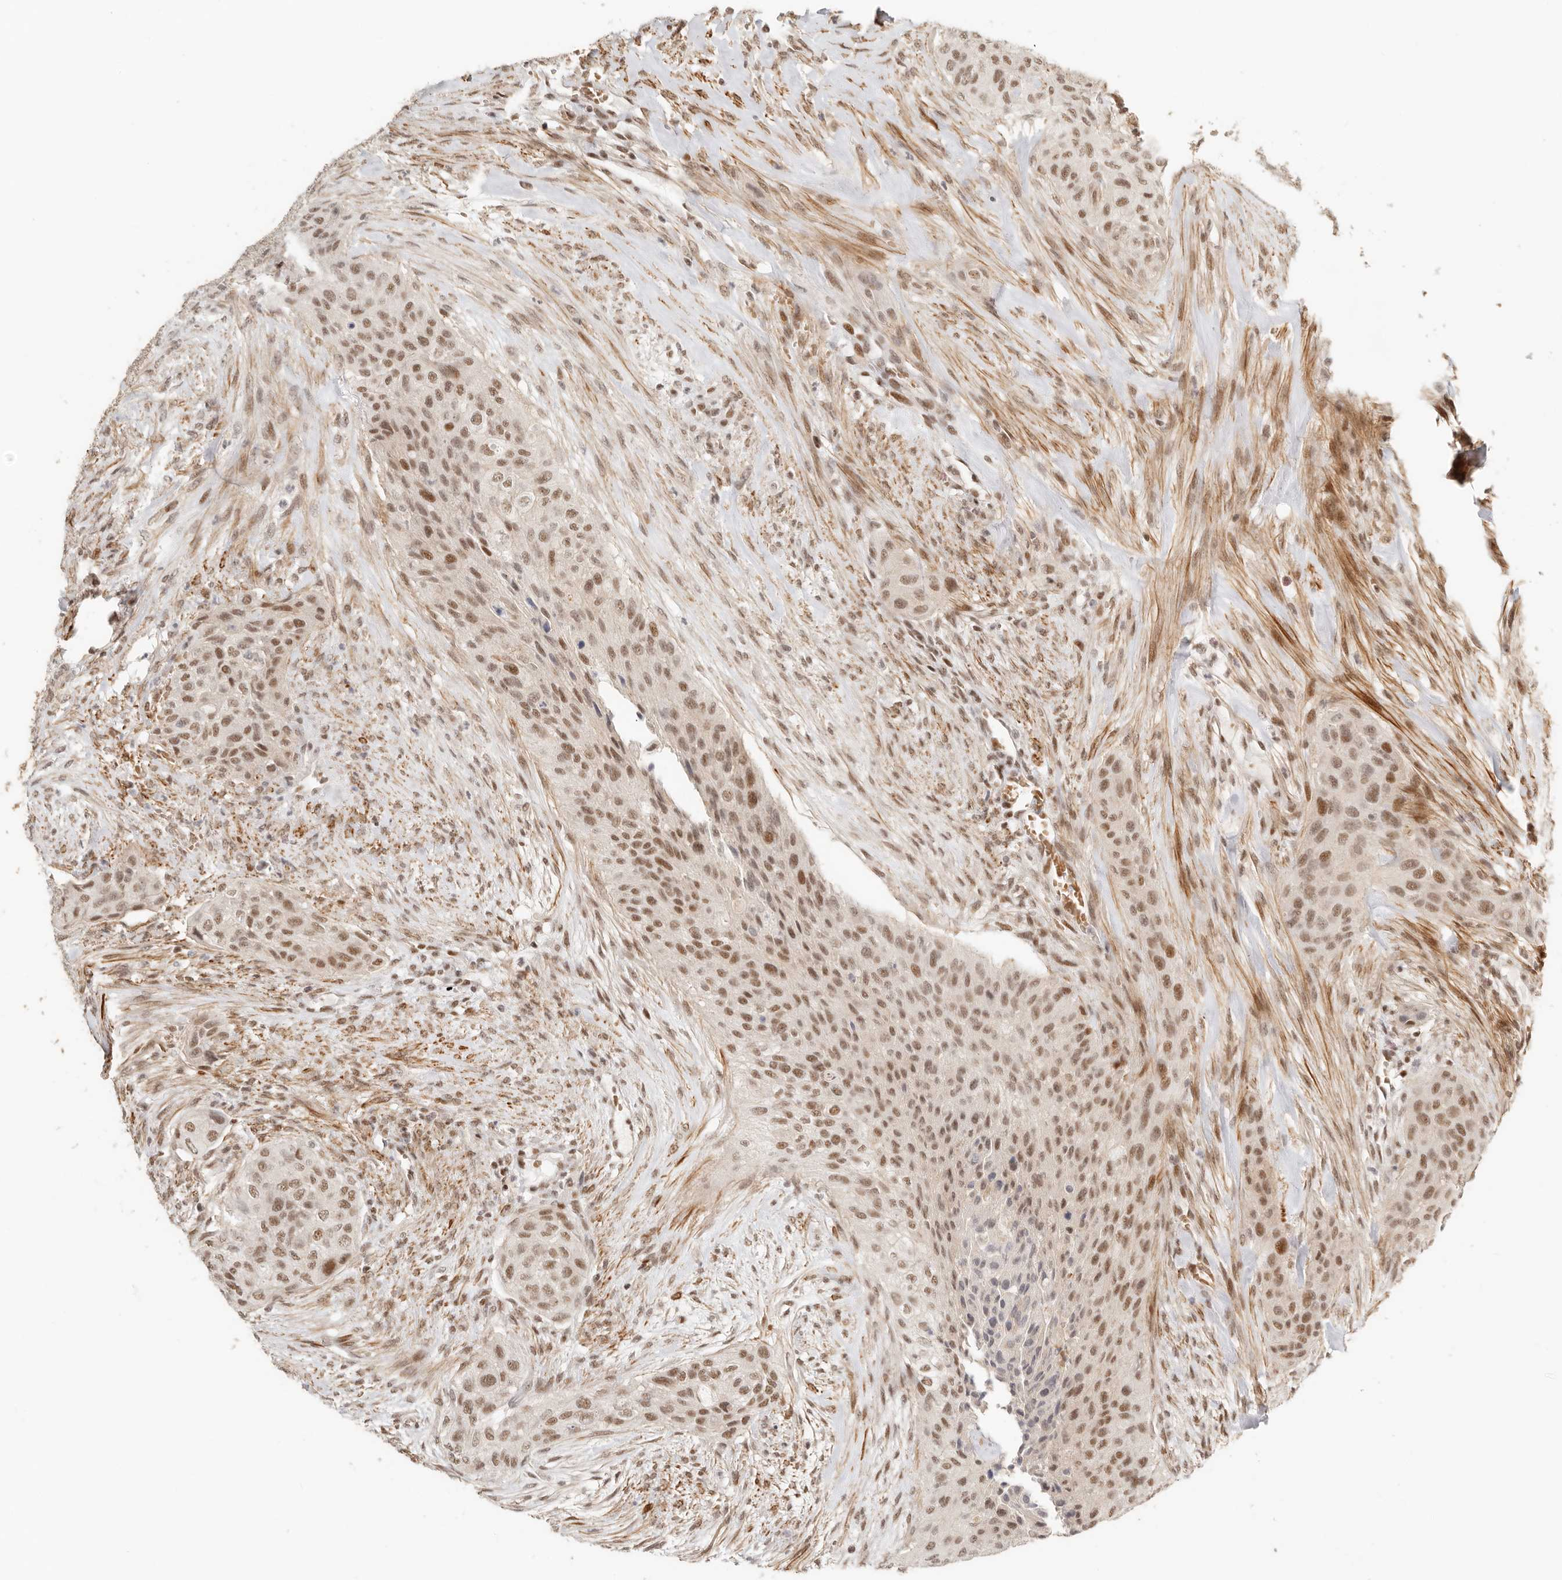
{"staining": {"intensity": "moderate", "quantity": ">75%", "location": "nuclear"}, "tissue": "urothelial cancer", "cell_type": "Tumor cells", "image_type": "cancer", "snomed": [{"axis": "morphology", "description": "Urothelial carcinoma, High grade"}, {"axis": "topography", "description": "Urinary bladder"}], "caption": "Moderate nuclear protein expression is identified in approximately >75% of tumor cells in urothelial cancer. (DAB (3,3'-diaminobenzidine) IHC with brightfield microscopy, high magnification).", "gene": "GABPA", "patient": {"sex": "male", "age": 35}}